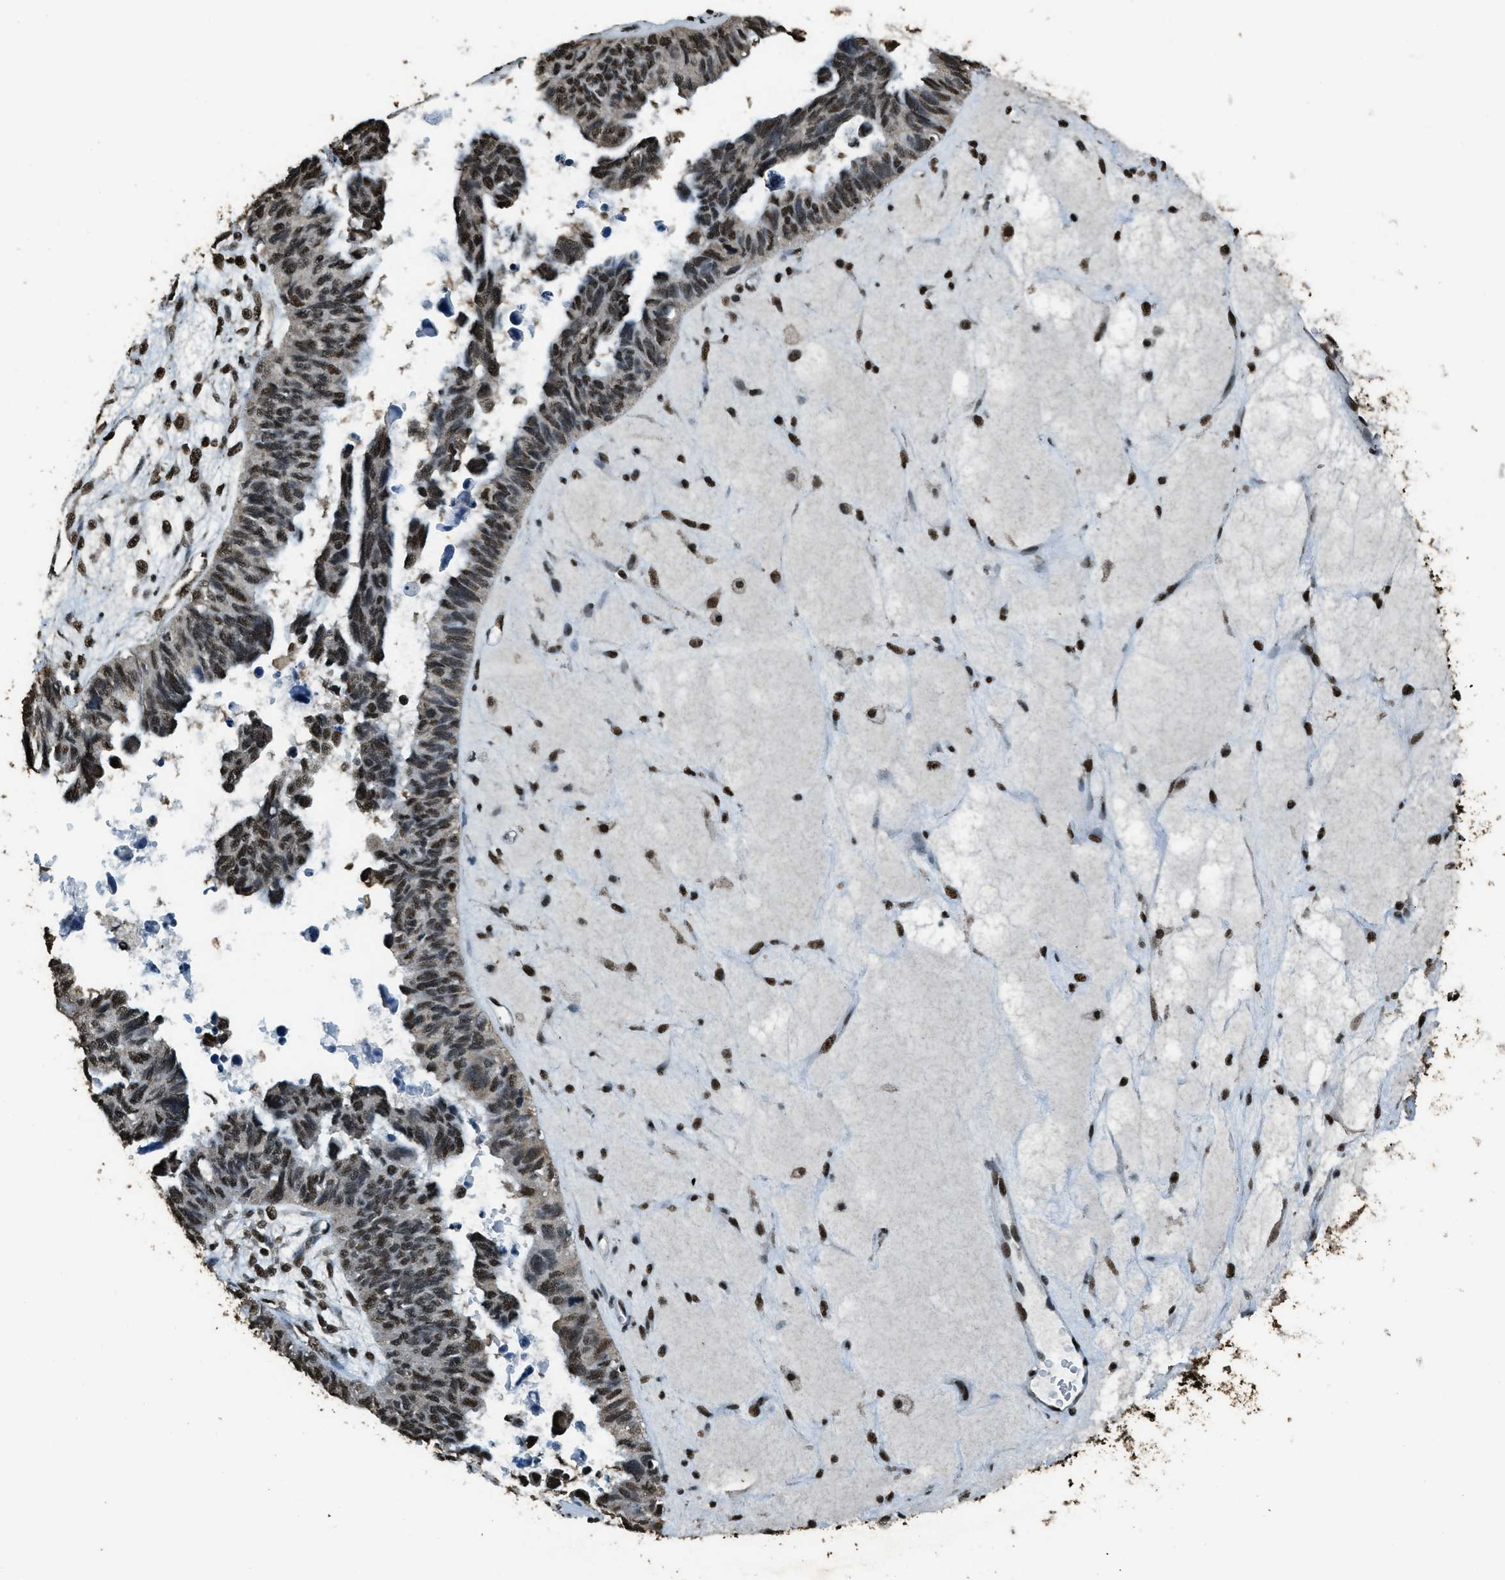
{"staining": {"intensity": "moderate", "quantity": ">75%", "location": "nuclear"}, "tissue": "ovarian cancer", "cell_type": "Tumor cells", "image_type": "cancer", "snomed": [{"axis": "morphology", "description": "Cystadenocarcinoma, serous, NOS"}, {"axis": "topography", "description": "Ovary"}], "caption": "Ovarian cancer (serous cystadenocarcinoma) stained with a protein marker demonstrates moderate staining in tumor cells.", "gene": "MYB", "patient": {"sex": "female", "age": 79}}